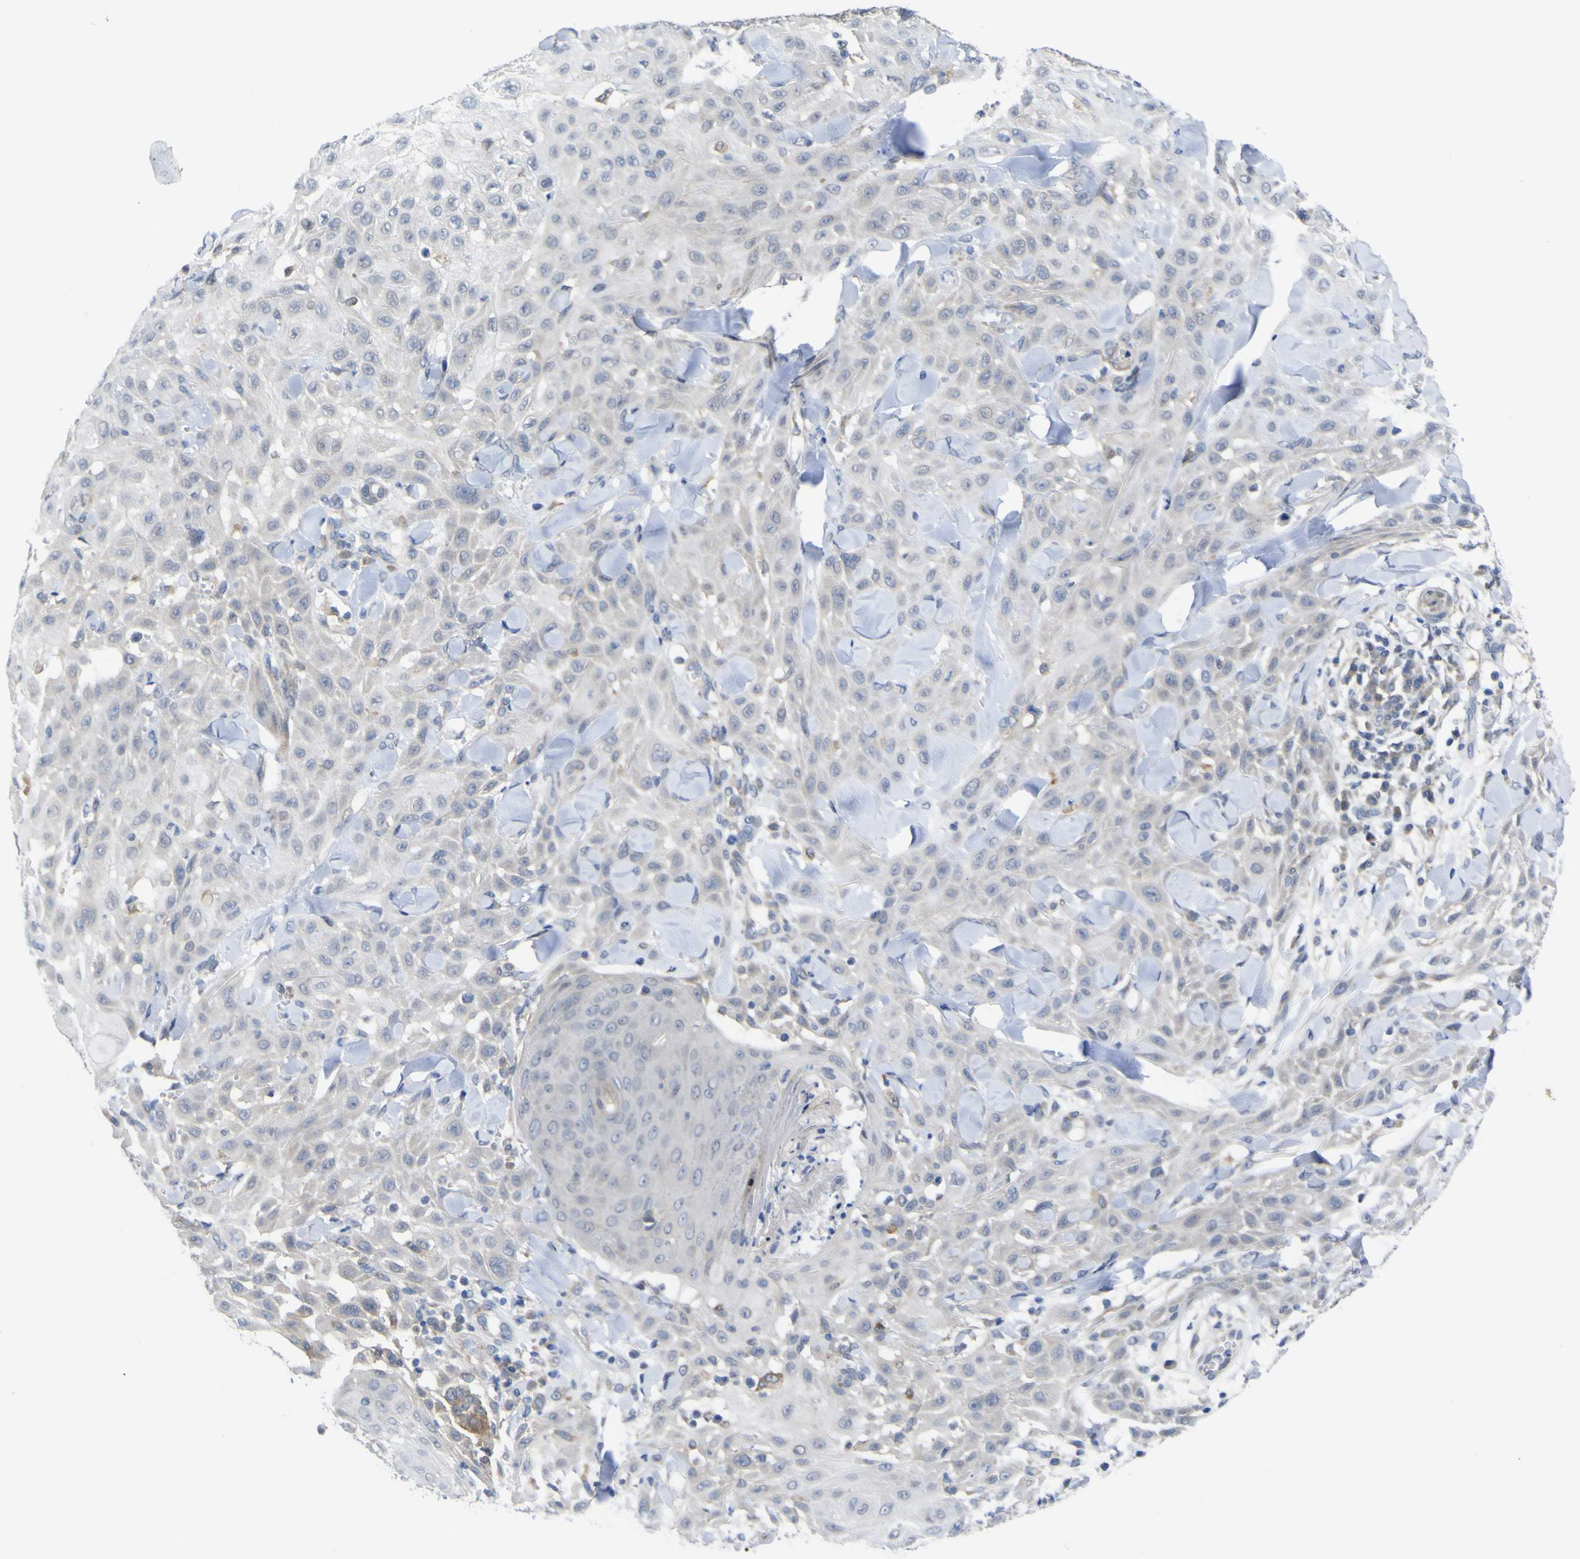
{"staining": {"intensity": "negative", "quantity": "none", "location": "none"}, "tissue": "skin cancer", "cell_type": "Tumor cells", "image_type": "cancer", "snomed": [{"axis": "morphology", "description": "Squamous cell carcinoma, NOS"}, {"axis": "topography", "description": "Skin"}], "caption": "This photomicrograph is of squamous cell carcinoma (skin) stained with immunohistochemistry (IHC) to label a protein in brown with the nuclei are counter-stained blue. There is no expression in tumor cells.", "gene": "TNFRSF11A", "patient": {"sex": "male", "age": 24}}